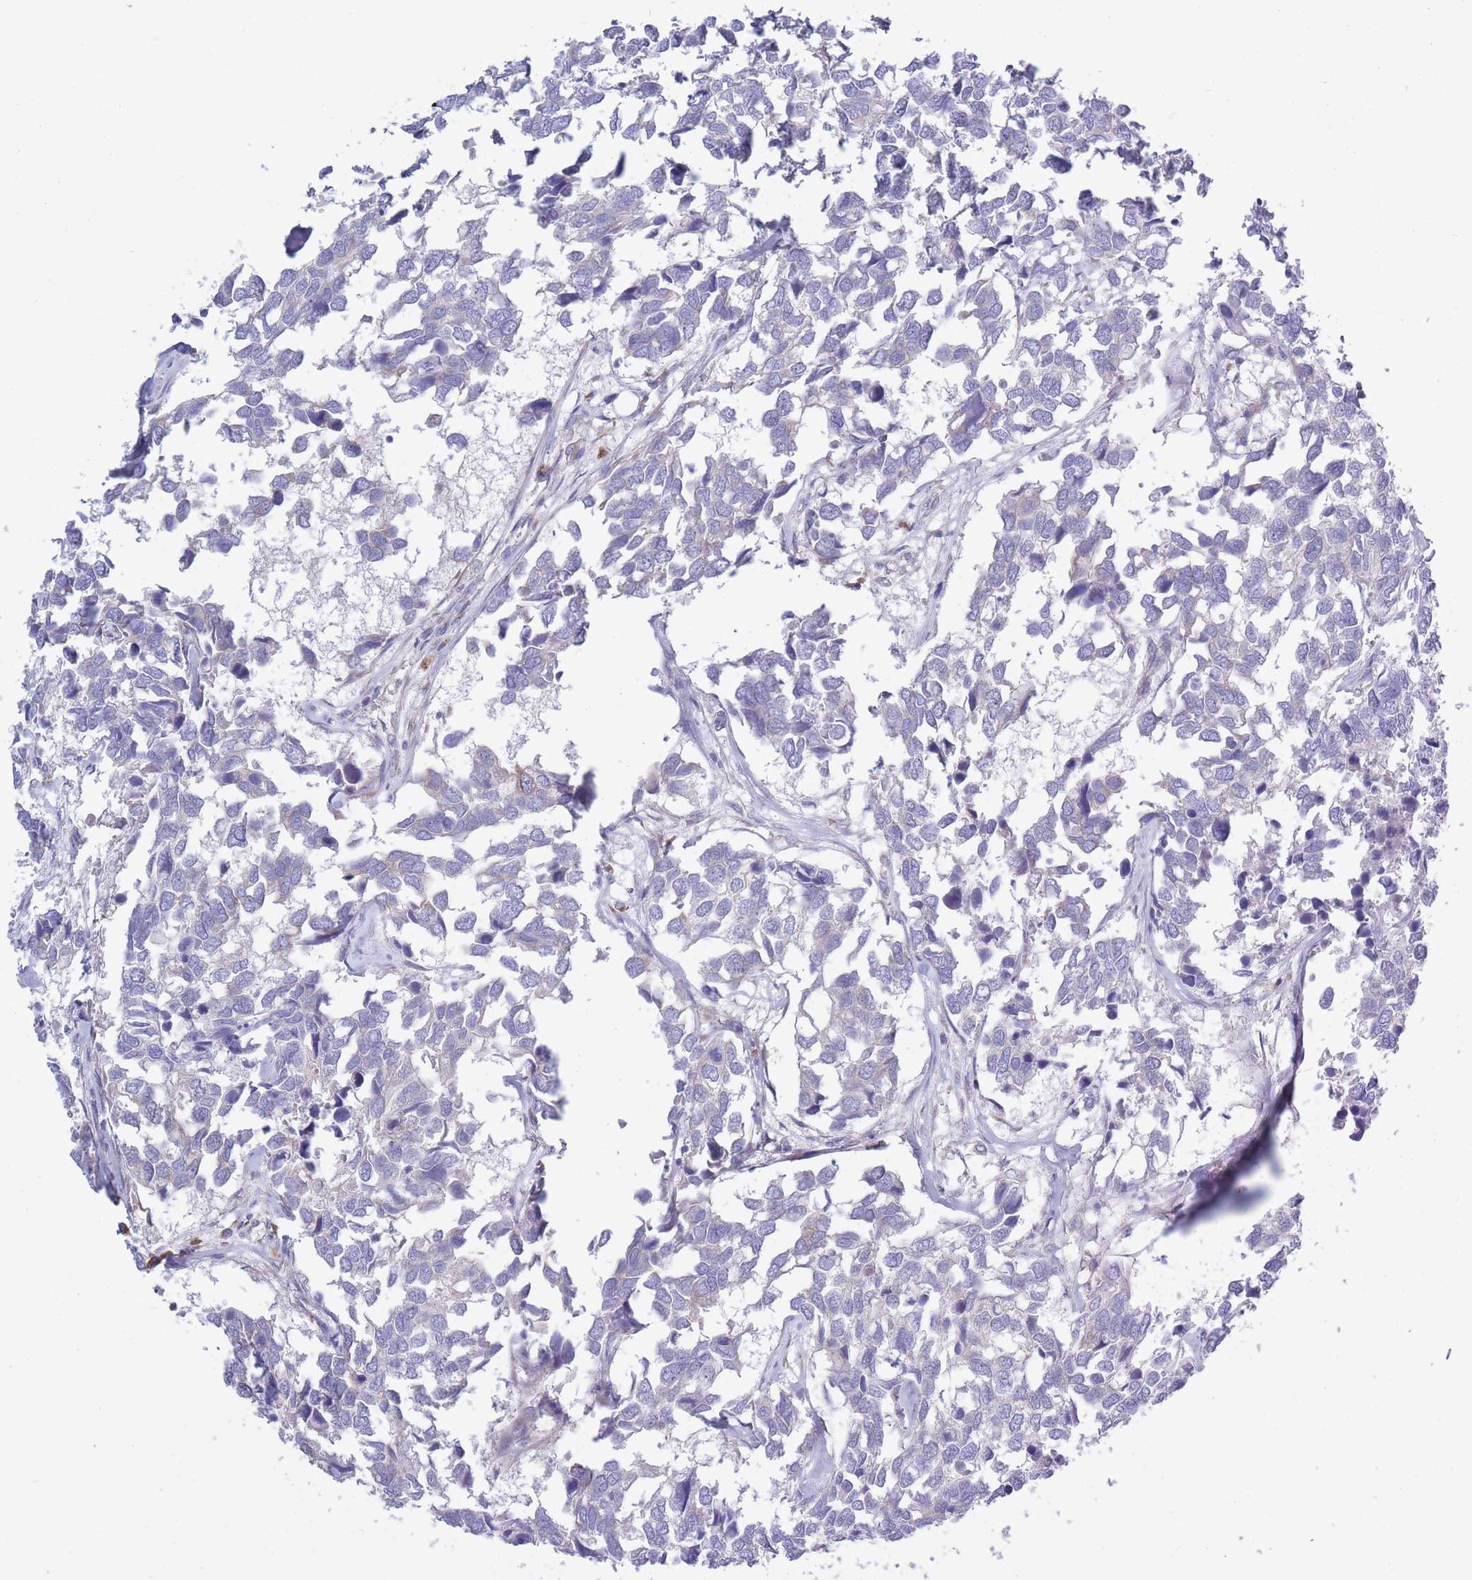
{"staining": {"intensity": "negative", "quantity": "none", "location": "none"}, "tissue": "breast cancer", "cell_type": "Tumor cells", "image_type": "cancer", "snomed": [{"axis": "morphology", "description": "Duct carcinoma"}, {"axis": "topography", "description": "Breast"}], "caption": "Breast invasive ductal carcinoma stained for a protein using immunohistochemistry (IHC) displays no expression tumor cells.", "gene": "COPG2", "patient": {"sex": "female", "age": 83}}